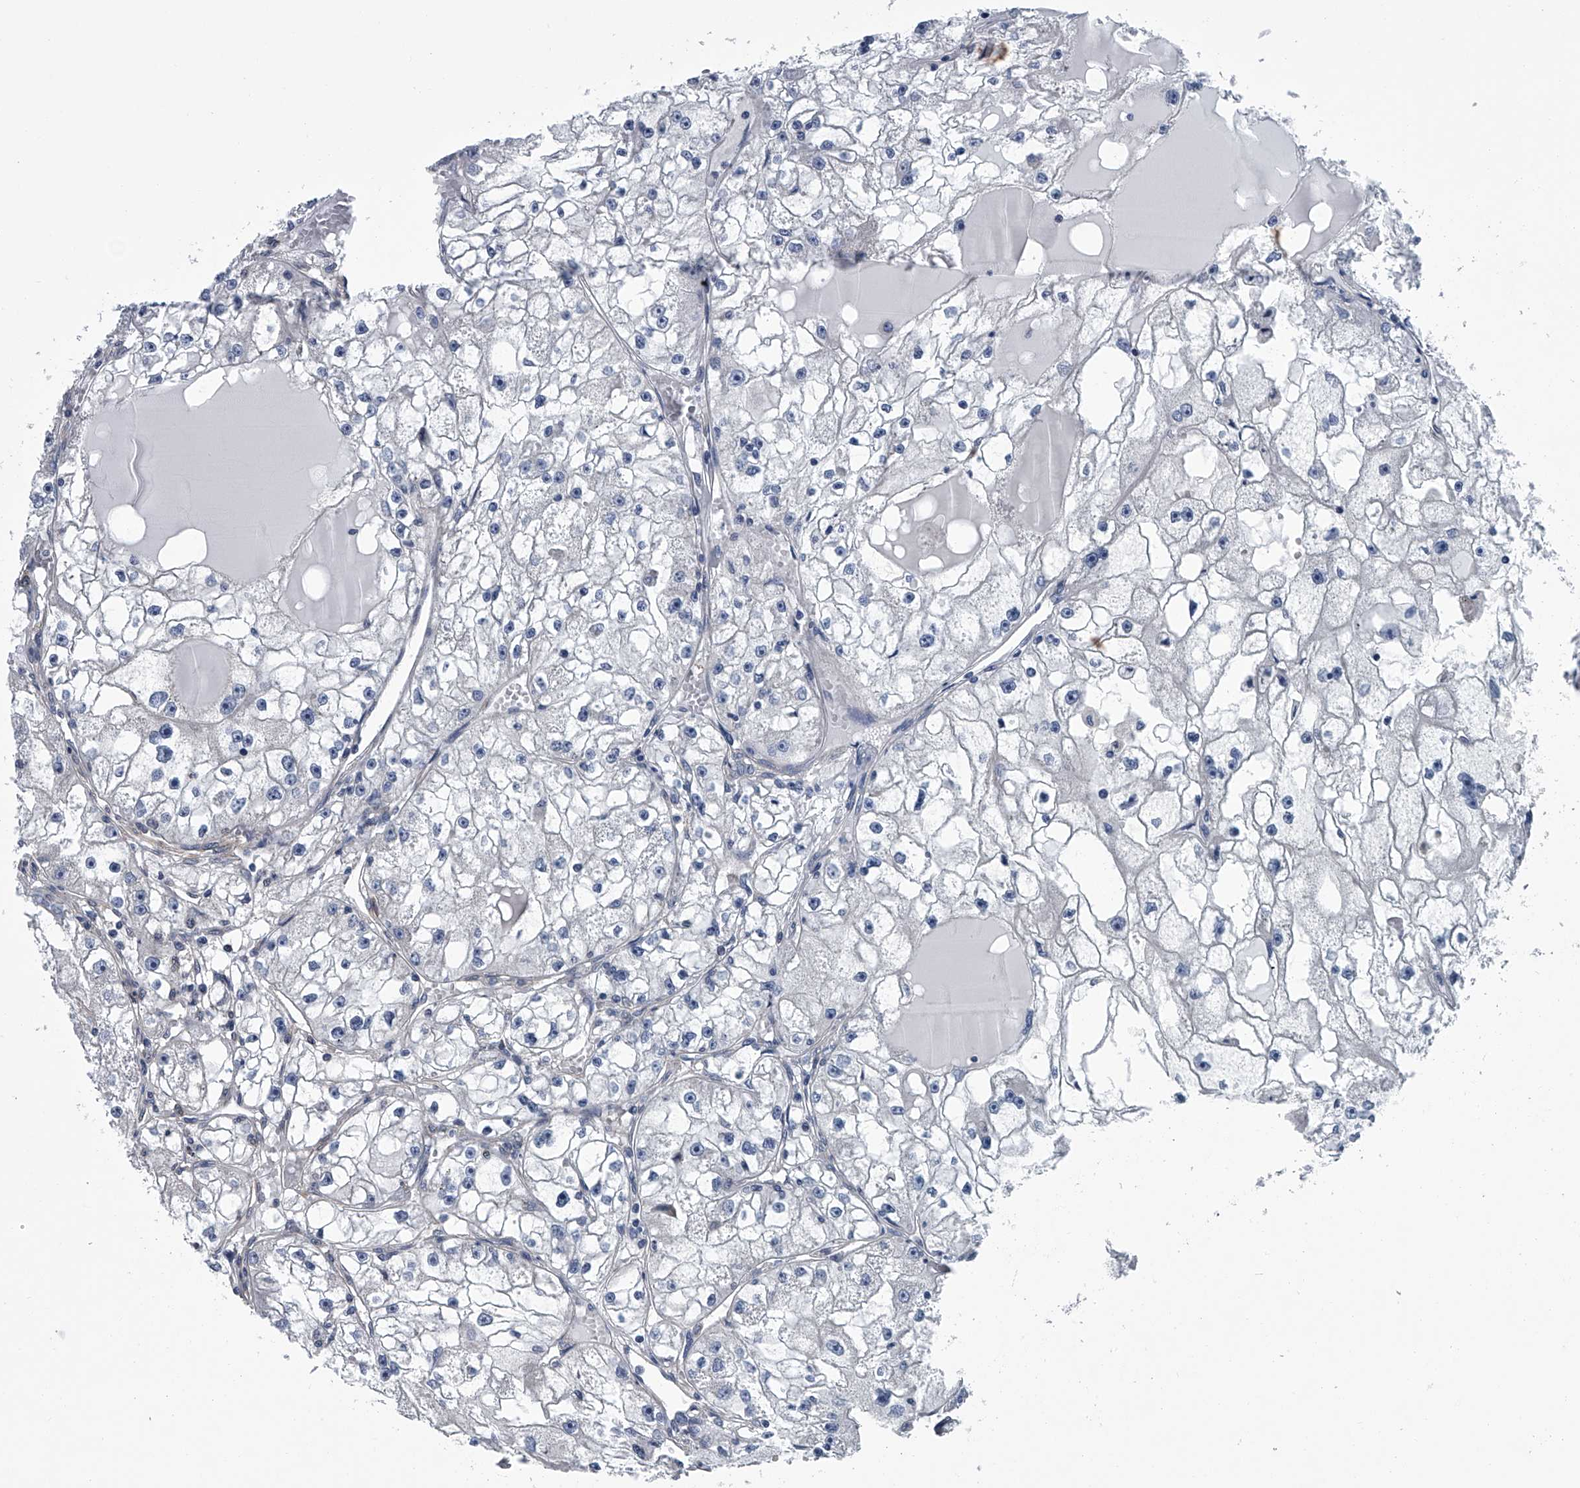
{"staining": {"intensity": "negative", "quantity": "none", "location": "none"}, "tissue": "renal cancer", "cell_type": "Tumor cells", "image_type": "cancer", "snomed": [{"axis": "morphology", "description": "Adenocarcinoma, NOS"}, {"axis": "topography", "description": "Kidney"}], "caption": "Adenocarcinoma (renal) was stained to show a protein in brown. There is no significant expression in tumor cells. Nuclei are stained in blue.", "gene": "PPP2R5D", "patient": {"sex": "male", "age": 56}}